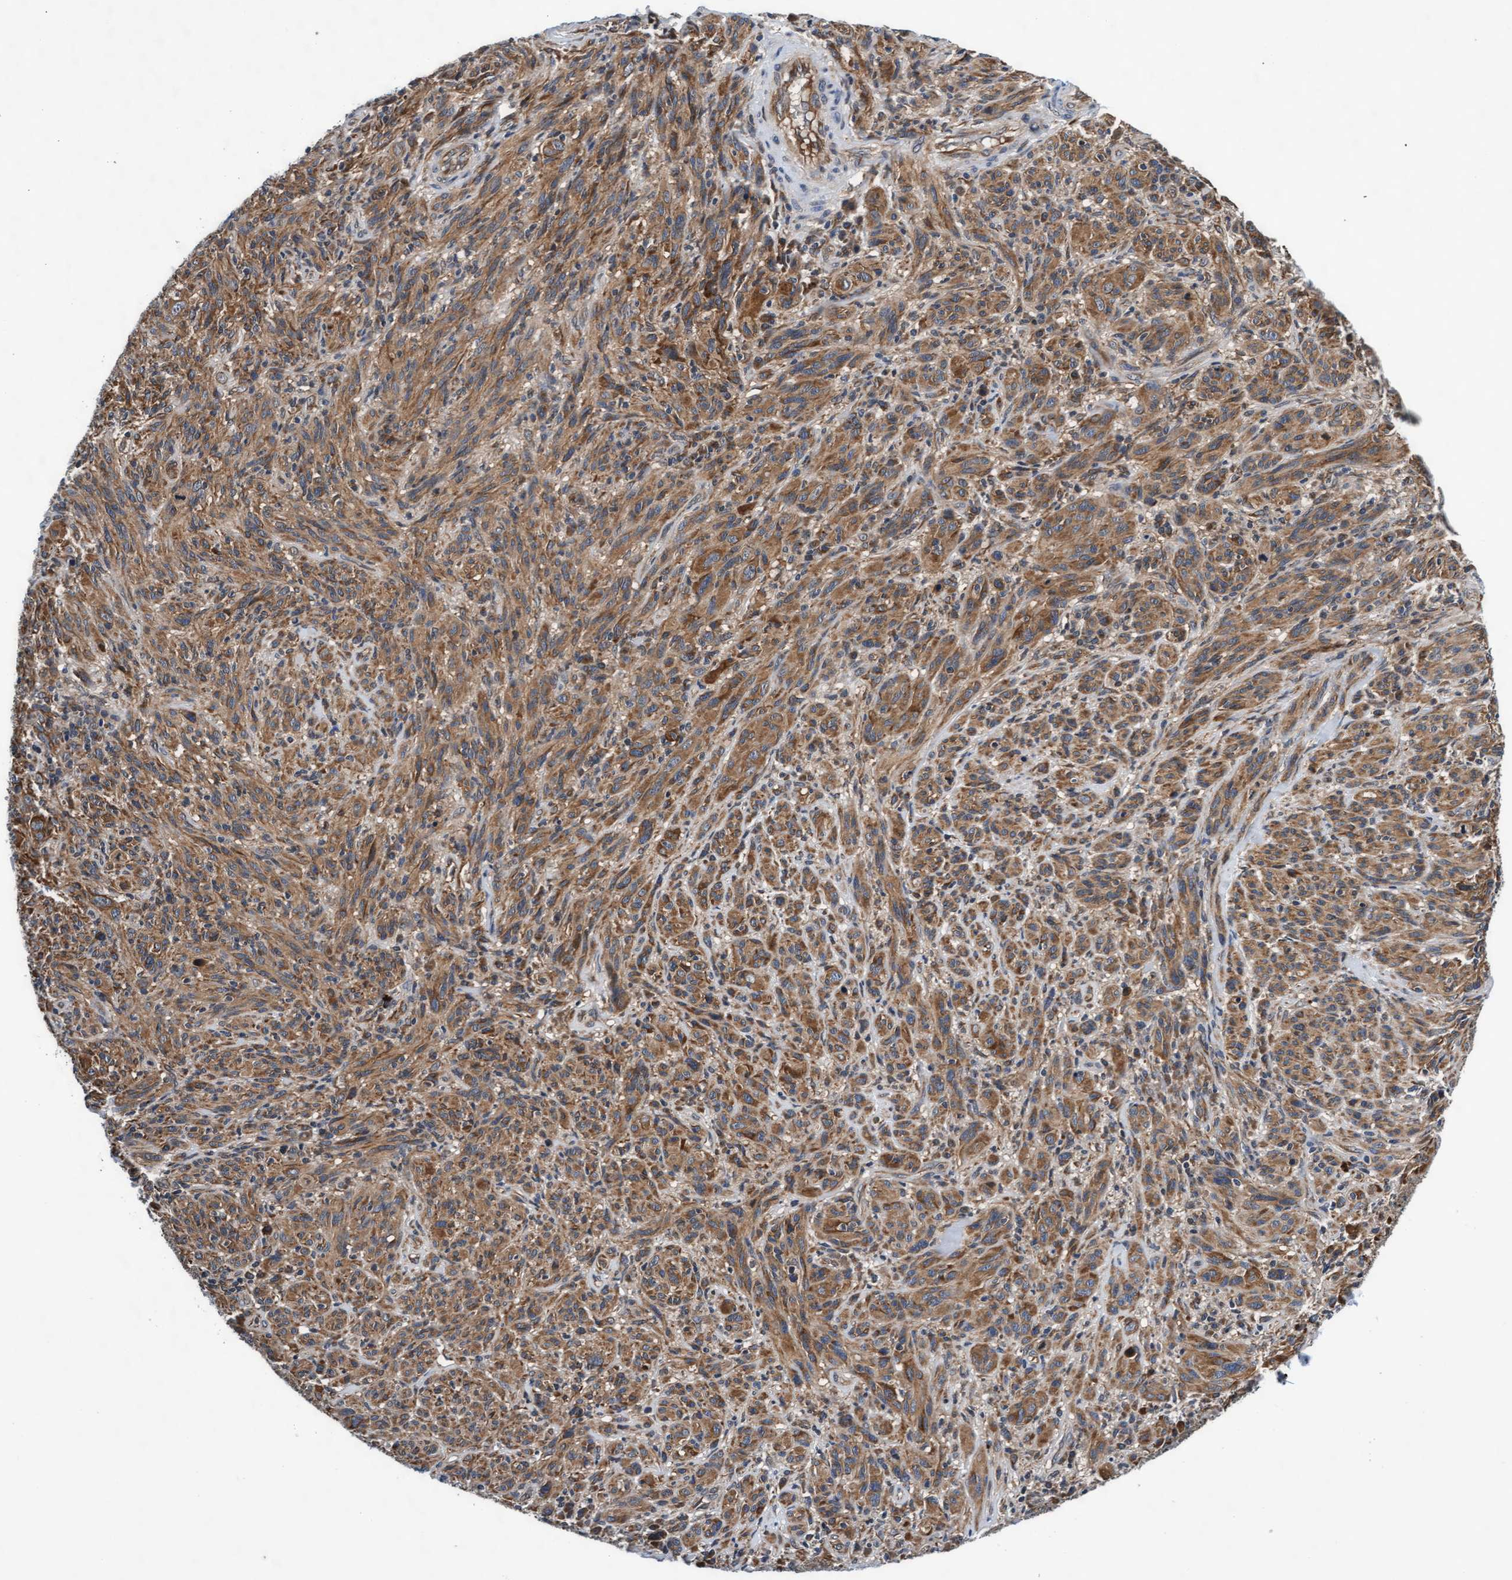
{"staining": {"intensity": "moderate", "quantity": ">75%", "location": "cytoplasmic/membranous"}, "tissue": "melanoma", "cell_type": "Tumor cells", "image_type": "cancer", "snomed": [{"axis": "morphology", "description": "Malignant melanoma, NOS"}, {"axis": "topography", "description": "Skin of head"}], "caption": "Moderate cytoplasmic/membranous expression is identified in approximately >75% of tumor cells in melanoma. (Stains: DAB in brown, nuclei in blue, Microscopy: brightfield microscopy at high magnification).", "gene": "EFCAB13", "patient": {"sex": "male", "age": 96}}